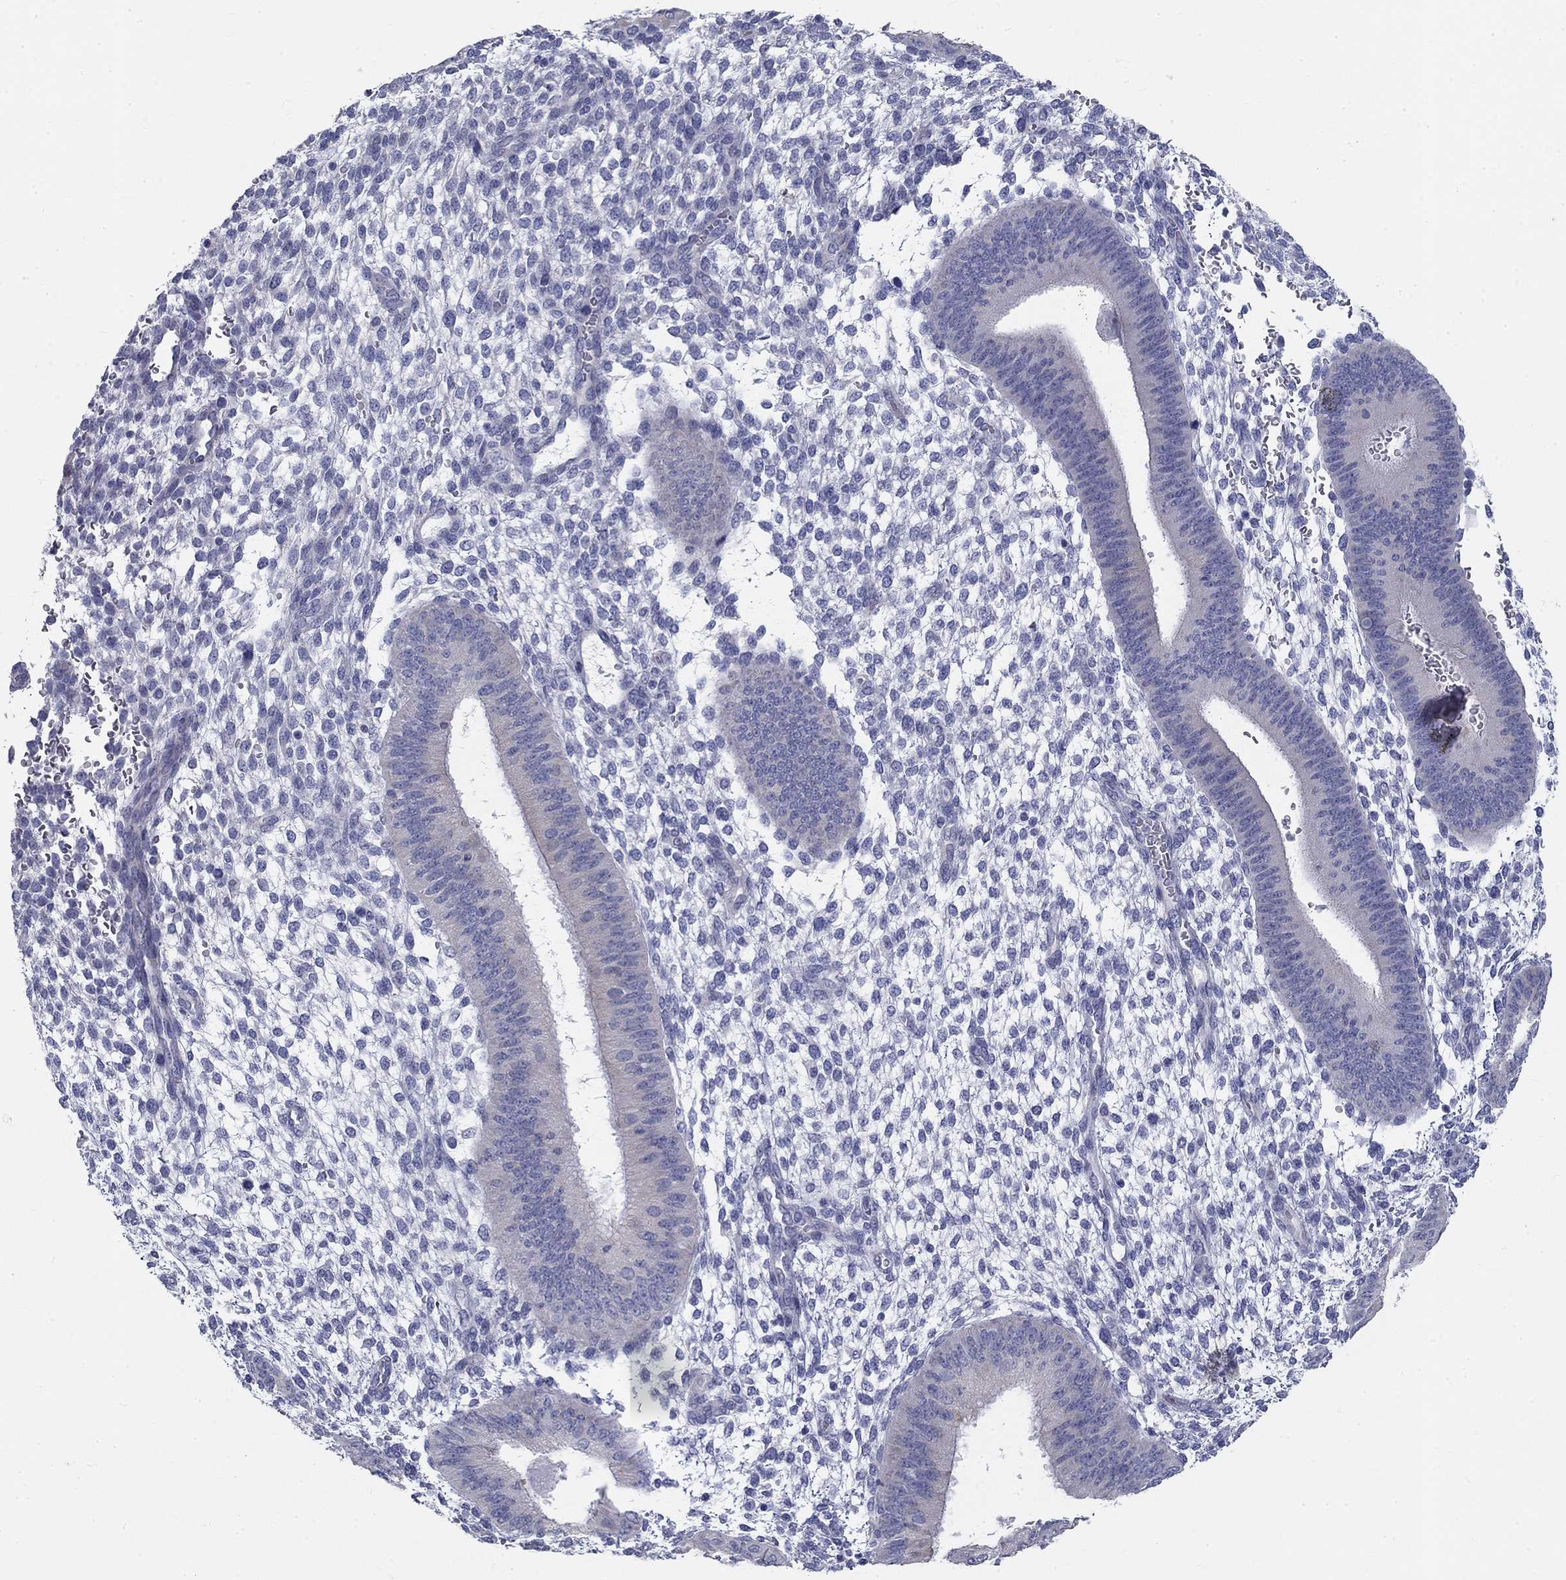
{"staining": {"intensity": "negative", "quantity": "none", "location": "none"}, "tissue": "endometrium", "cell_type": "Cells in endometrial stroma", "image_type": "normal", "snomed": [{"axis": "morphology", "description": "Normal tissue, NOS"}, {"axis": "topography", "description": "Endometrium"}], "caption": "DAB immunohistochemical staining of normal endometrium shows no significant positivity in cells in endometrial stroma.", "gene": "GALNTL5", "patient": {"sex": "female", "age": 39}}